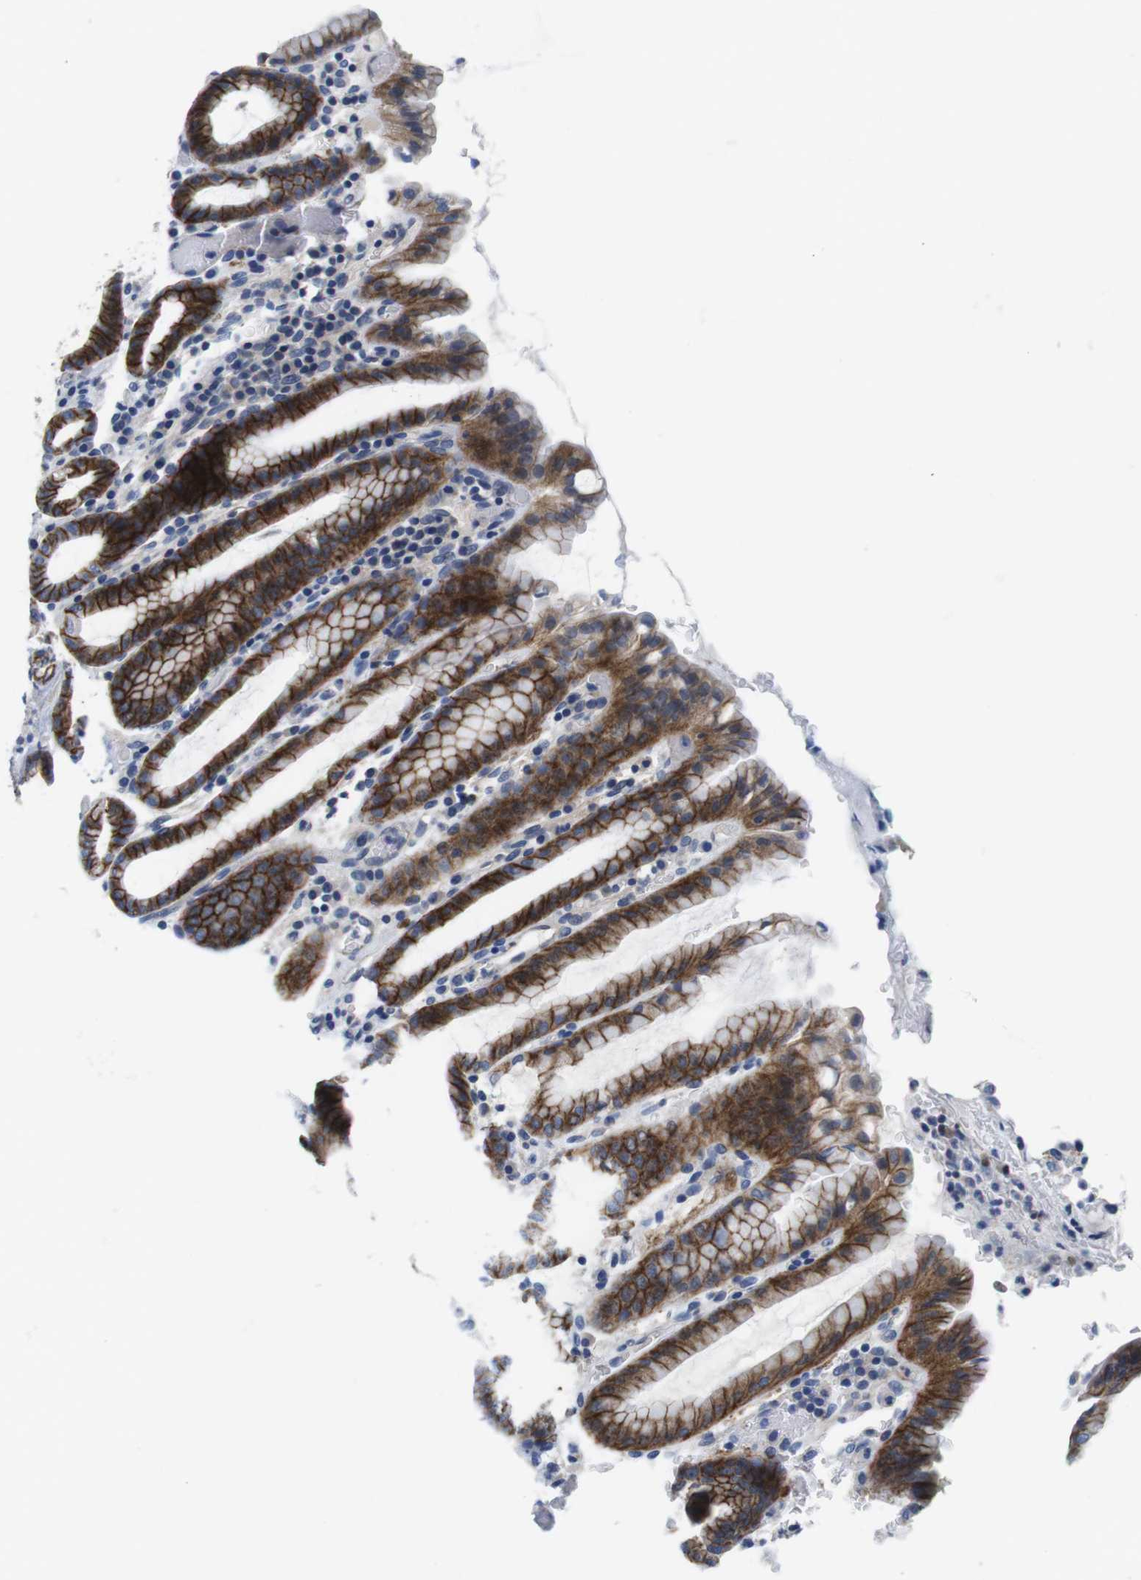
{"staining": {"intensity": "strong", "quantity": ">75%", "location": "cytoplasmic/membranous"}, "tissue": "stomach", "cell_type": "Glandular cells", "image_type": "normal", "snomed": [{"axis": "morphology", "description": "Normal tissue, NOS"}, {"axis": "topography", "description": "Stomach, upper"}], "caption": "The image exhibits staining of unremarkable stomach, revealing strong cytoplasmic/membranous protein positivity (brown color) within glandular cells.", "gene": "SCRIB", "patient": {"sex": "male", "age": 68}}